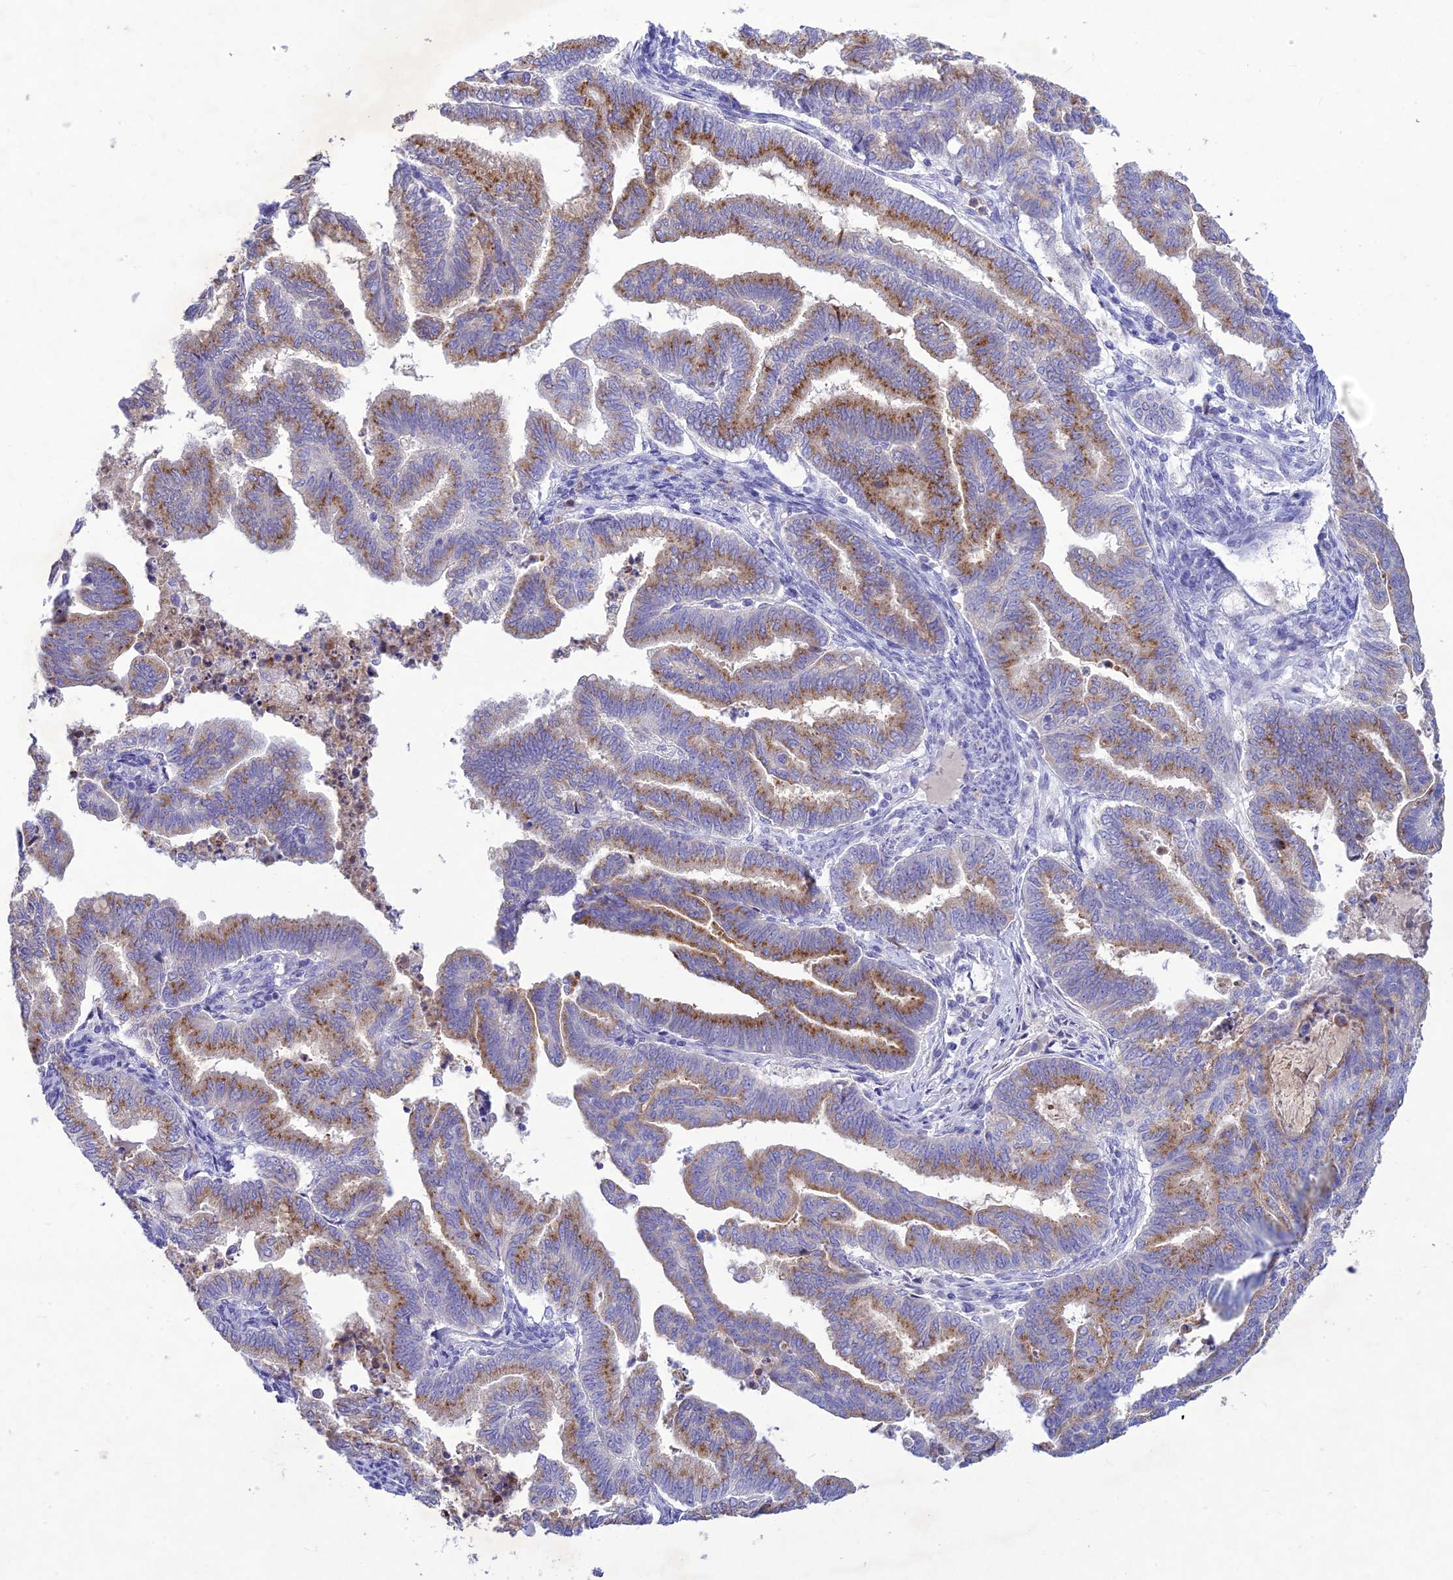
{"staining": {"intensity": "moderate", "quantity": "25%-75%", "location": "cytoplasmic/membranous"}, "tissue": "endometrial cancer", "cell_type": "Tumor cells", "image_type": "cancer", "snomed": [{"axis": "morphology", "description": "Adenocarcinoma, NOS"}, {"axis": "topography", "description": "Endometrium"}], "caption": "This histopathology image exhibits adenocarcinoma (endometrial) stained with IHC to label a protein in brown. The cytoplasmic/membranous of tumor cells show moderate positivity for the protein. Nuclei are counter-stained blue.", "gene": "SLC13A5", "patient": {"sex": "female", "age": 79}}